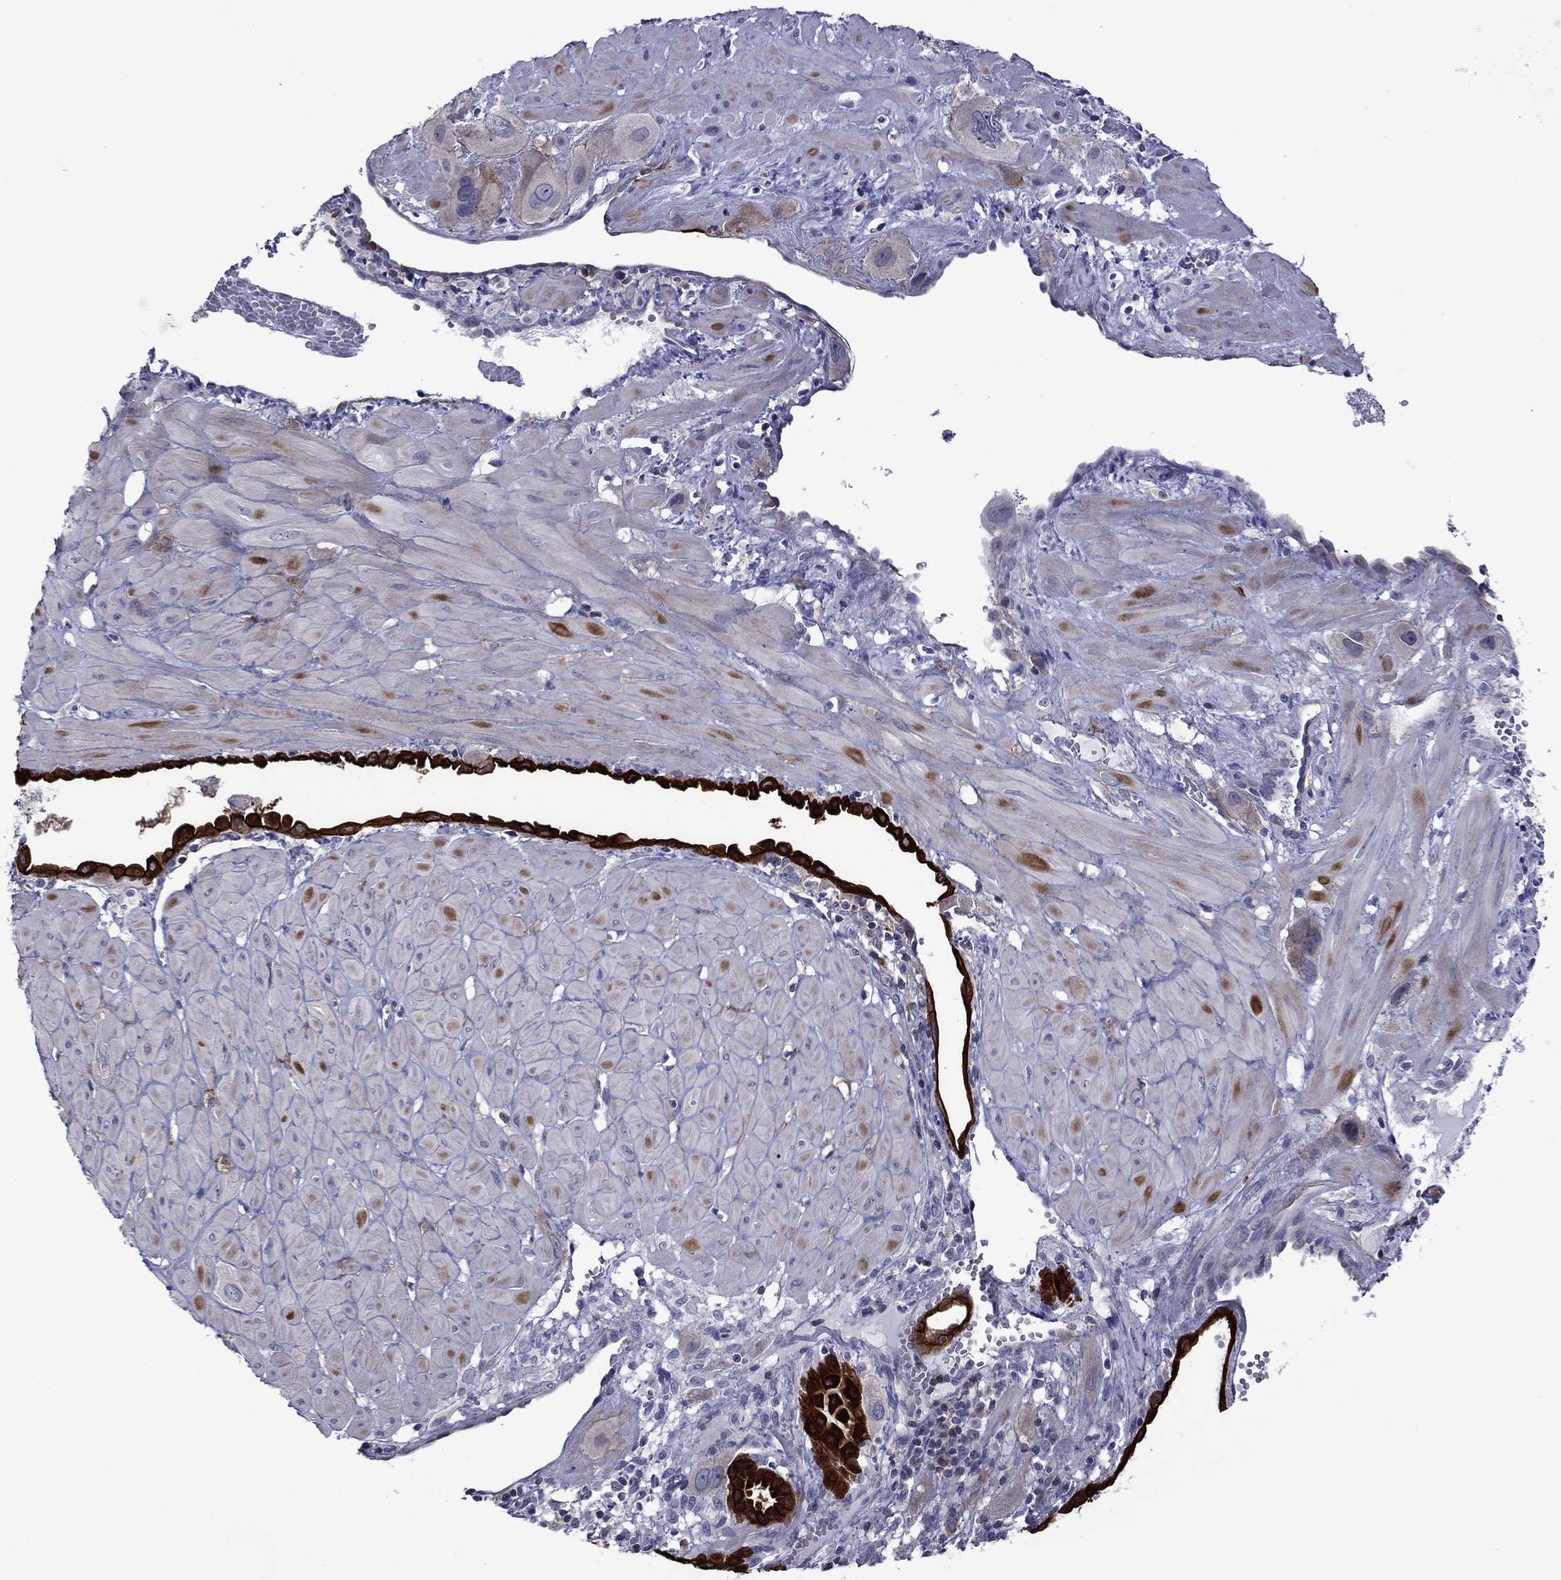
{"staining": {"intensity": "strong", "quantity": ">75%", "location": "cytoplasmic/membranous"}, "tissue": "cervical cancer", "cell_type": "Tumor cells", "image_type": "cancer", "snomed": [{"axis": "morphology", "description": "Squamous cell carcinoma, NOS"}, {"axis": "topography", "description": "Cervix"}], "caption": "Immunohistochemical staining of human cervical cancer (squamous cell carcinoma) exhibits high levels of strong cytoplasmic/membranous expression in about >75% of tumor cells. (DAB (3,3'-diaminobenzidine) IHC with brightfield microscopy, high magnification).", "gene": "LMO7", "patient": {"sex": "female", "age": 34}}